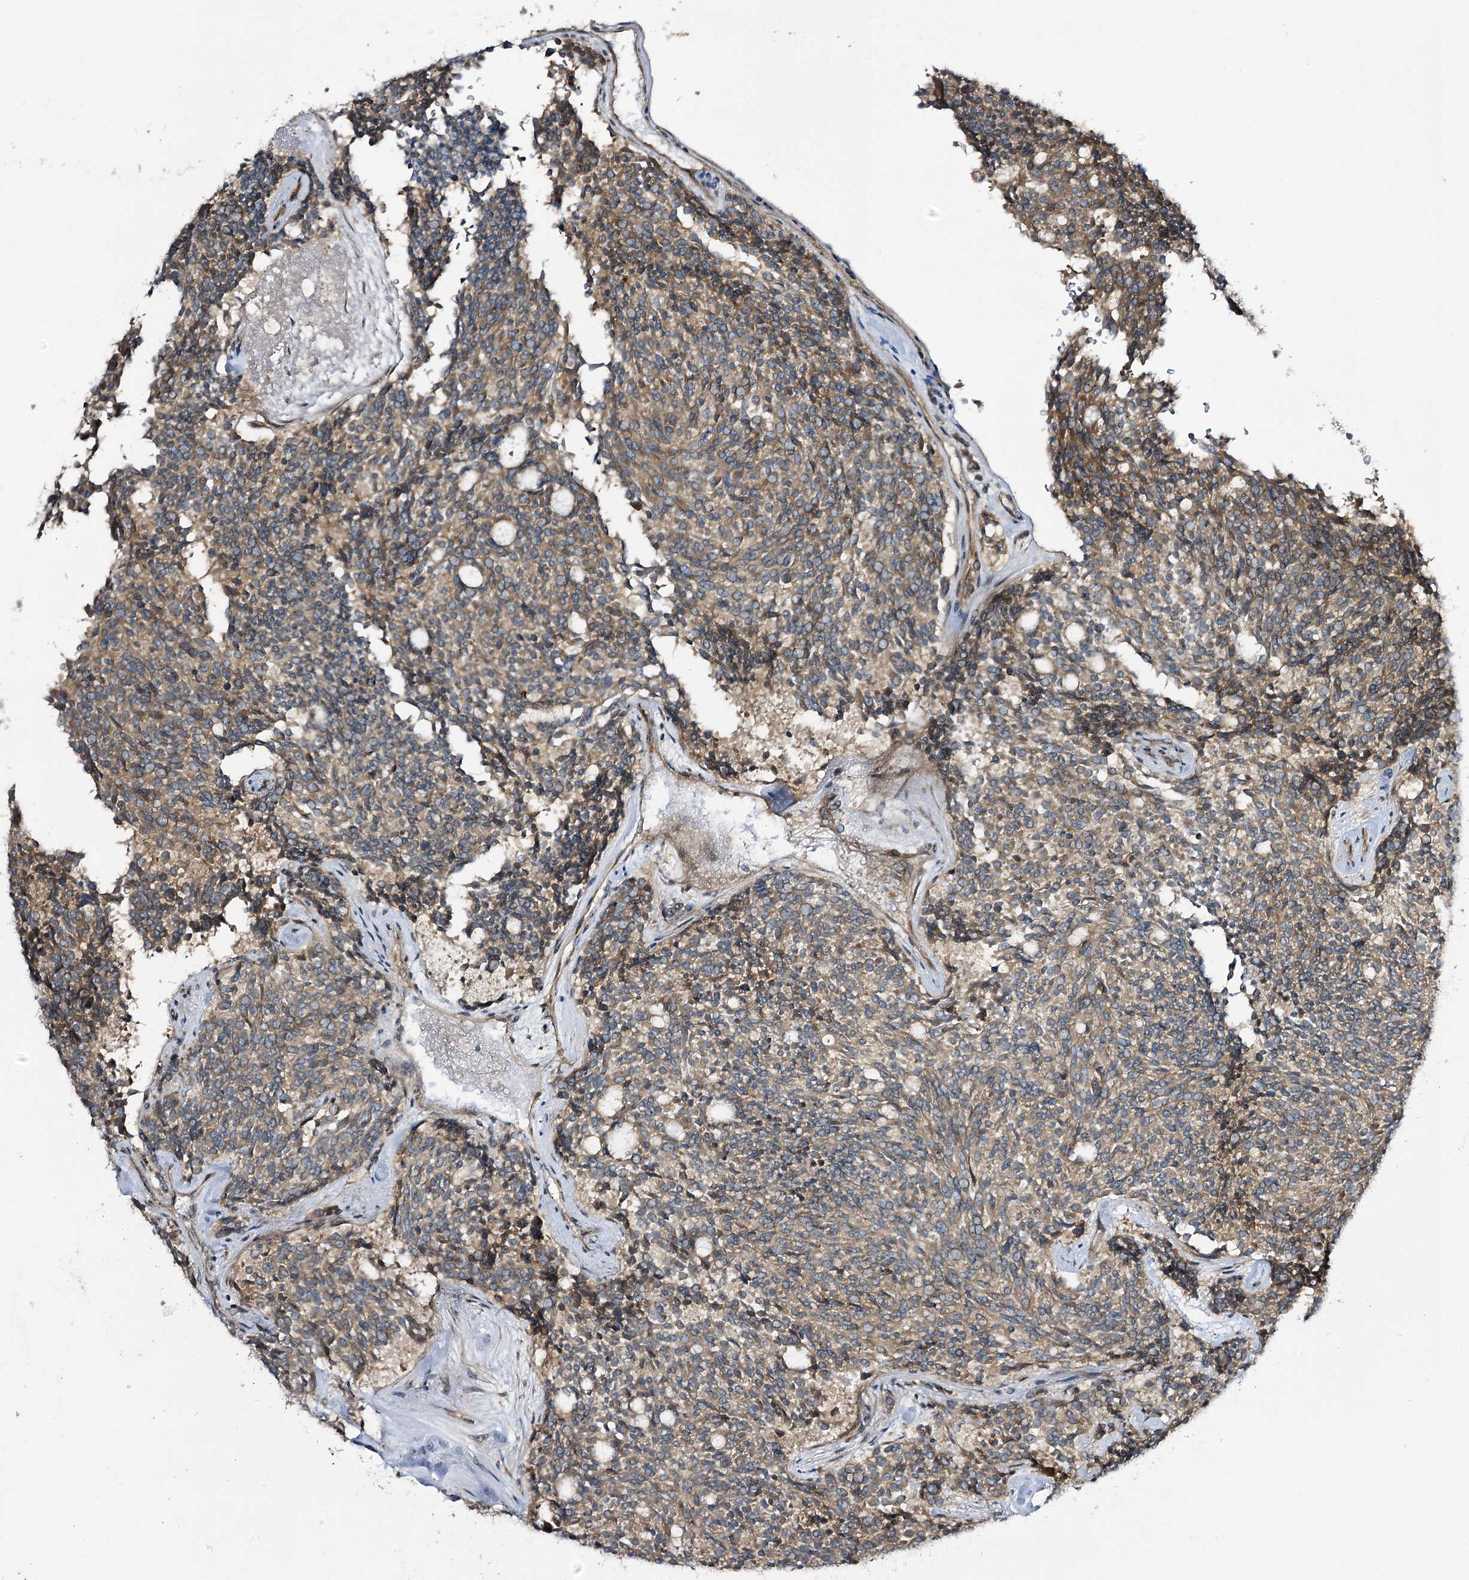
{"staining": {"intensity": "moderate", "quantity": ">75%", "location": "cytoplasmic/membranous"}, "tissue": "carcinoid", "cell_type": "Tumor cells", "image_type": "cancer", "snomed": [{"axis": "morphology", "description": "Carcinoid, malignant, NOS"}, {"axis": "topography", "description": "Pancreas"}], "caption": "A high-resolution micrograph shows immunohistochemistry (IHC) staining of carcinoid, which reveals moderate cytoplasmic/membranous staining in about >75% of tumor cells.", "gene": "C11orf80", "patient": {"sex": "female", "age": 54}}